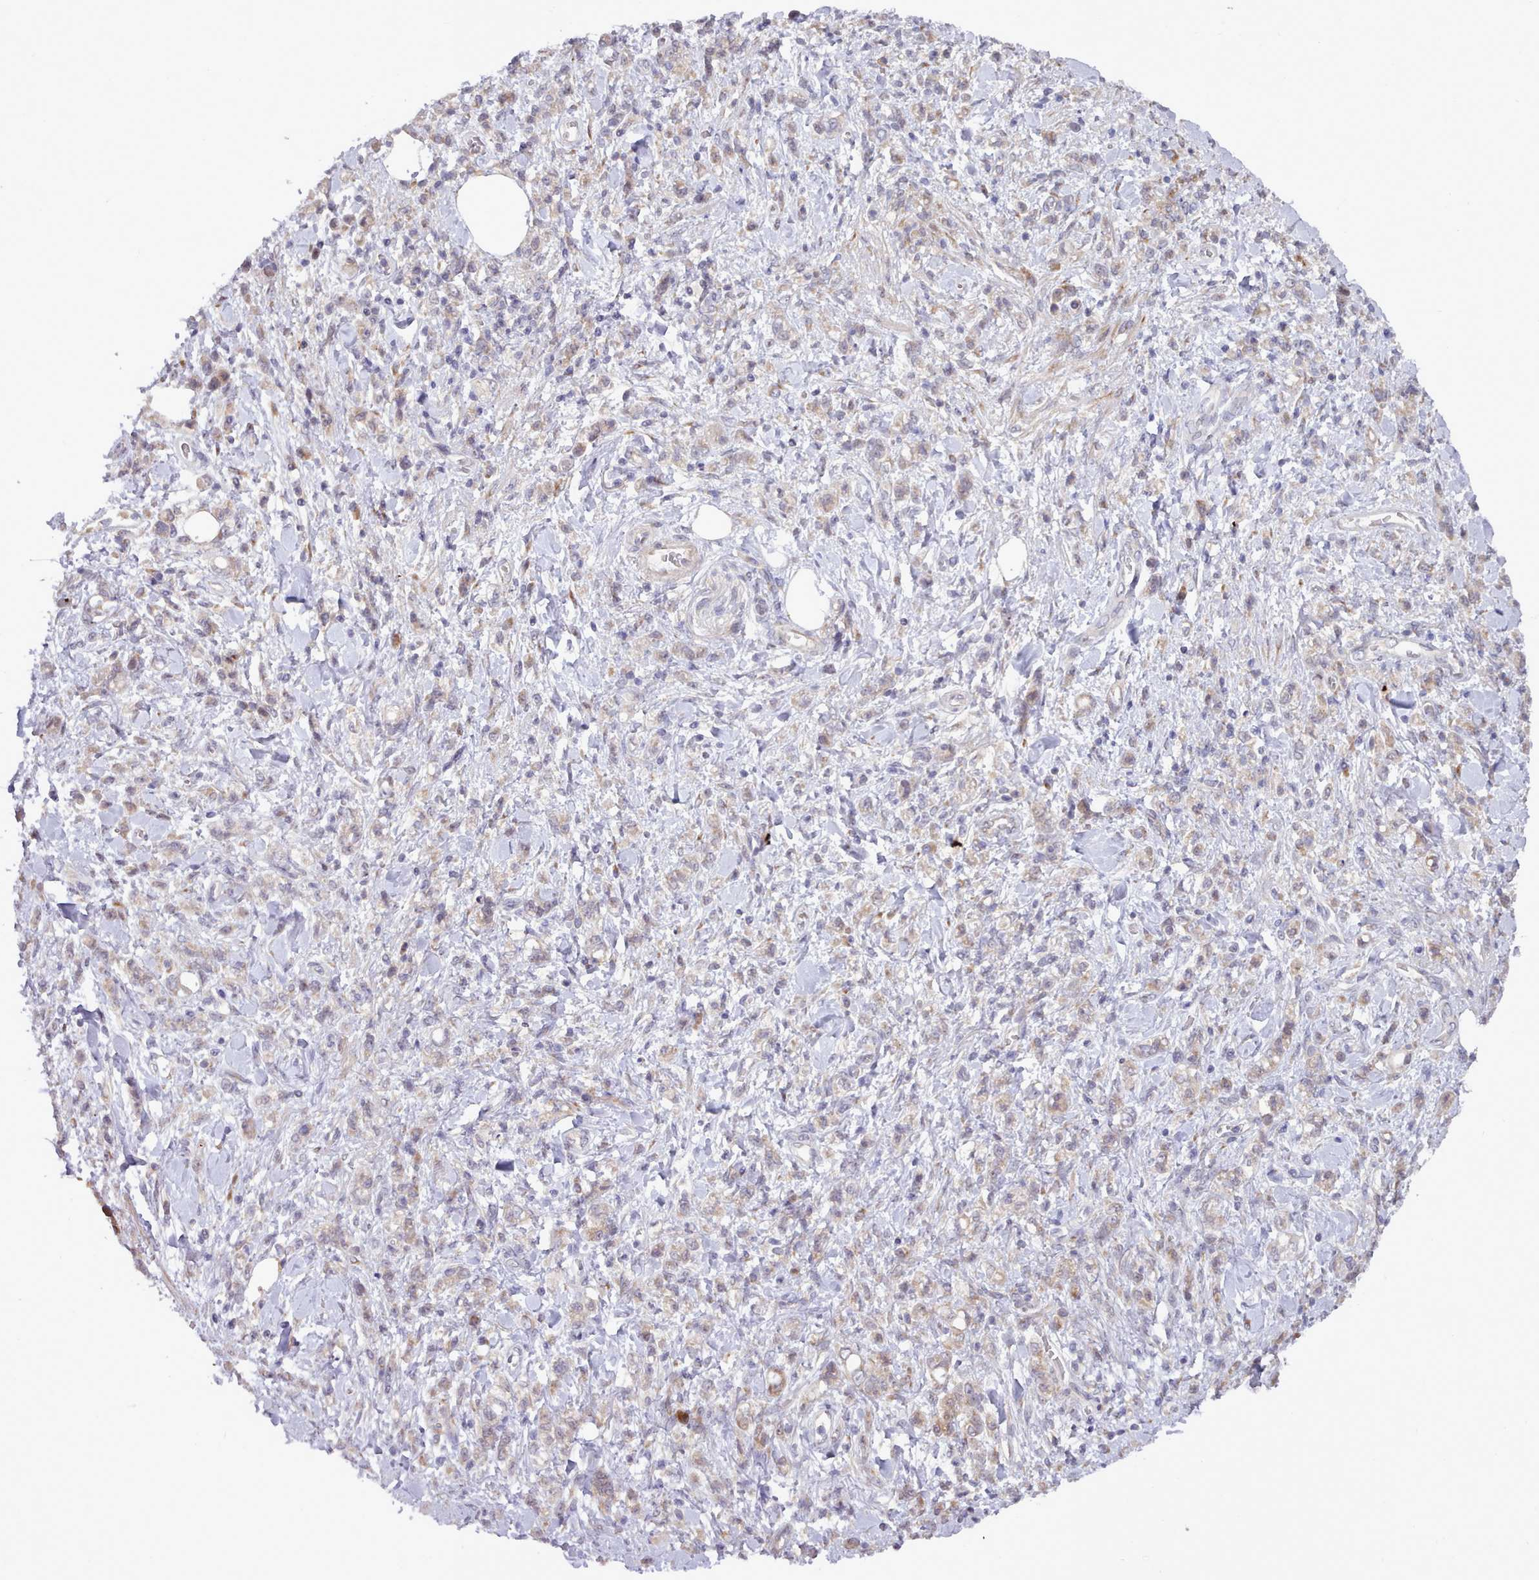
{"staining": {"intensity": "weak", "quantity": "25%-75%", "location": "cytoplasmic/membranous"}, "tissue": "stomach cancer", "cell_type": "Tumor cells", "image_type": "cancer", "snomed": [{"axis": "morphology", "description": "Adenocarcinoma, NOS"}, {"axis": "topography", "description": "Stomach"}], "caption": "A histopathology image showing weak cytoplasmic/membranous positivity in about 25%-75% of tumor cells in adenocarcinoma (stomach), as visualized by brown immunohistochemical staining.", "gene": "TRIM26", "patient": {"sex": "male", "age": 77}}